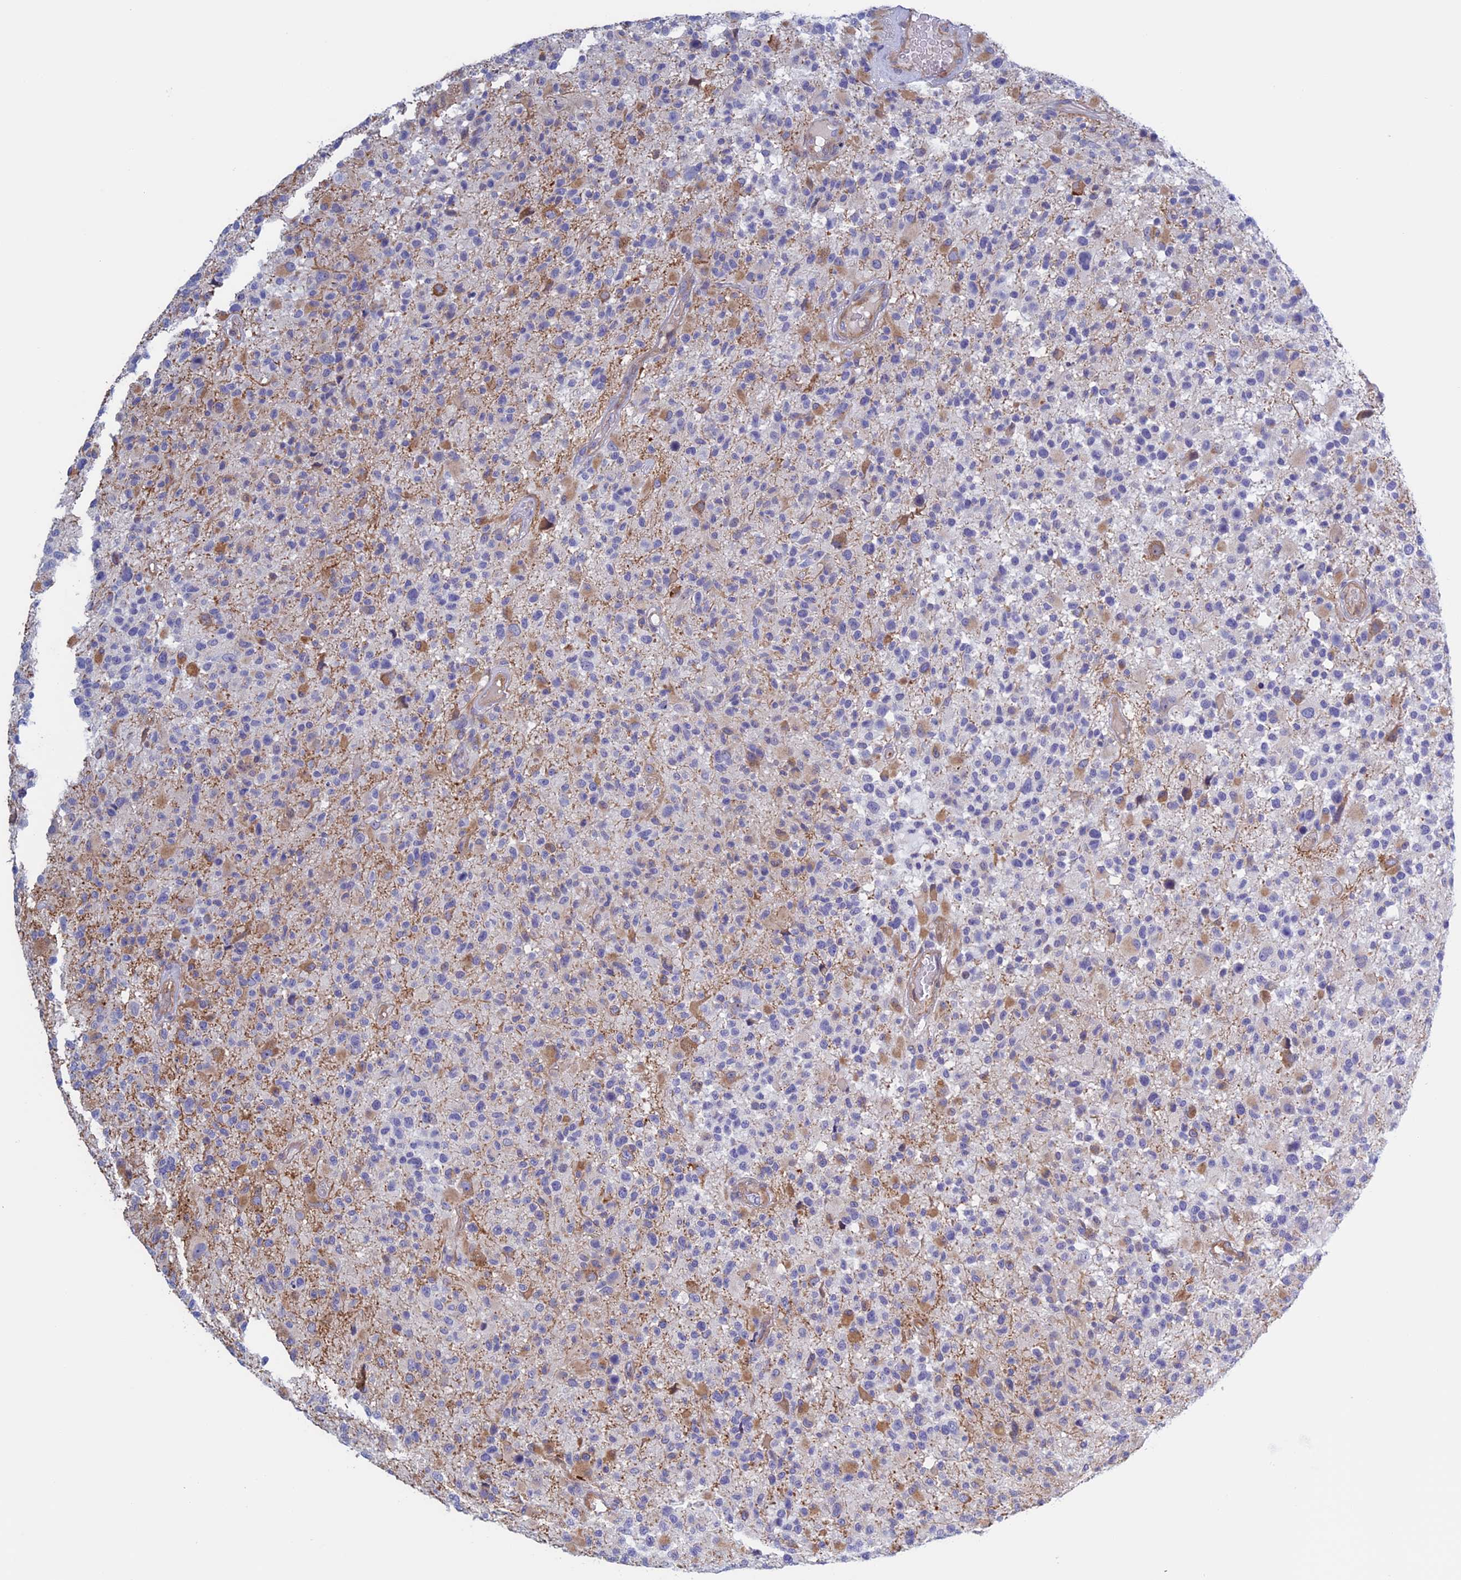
{"staining": {"intensity": "negative", "quantity": "none", "location": "none"}, "tissue": "glioma", "cell_type": "Tumor cells", "image_type": "cancer", "snomed": [{"axis": "morphology", "description": "Glioma, malignant, High grade"}, {"axis": "morphology", "description": "Glioblastoma, NOS"}, {"axis": "topography", "description": "Brain"}], "caption": "This is an immunohistochemistry (IHC) histopathology image of malignant glioma (high-grade). There is no staining in tumor cells.", "gene": "BCL2L10", "patient": {"sex": "male", "age": 60}}